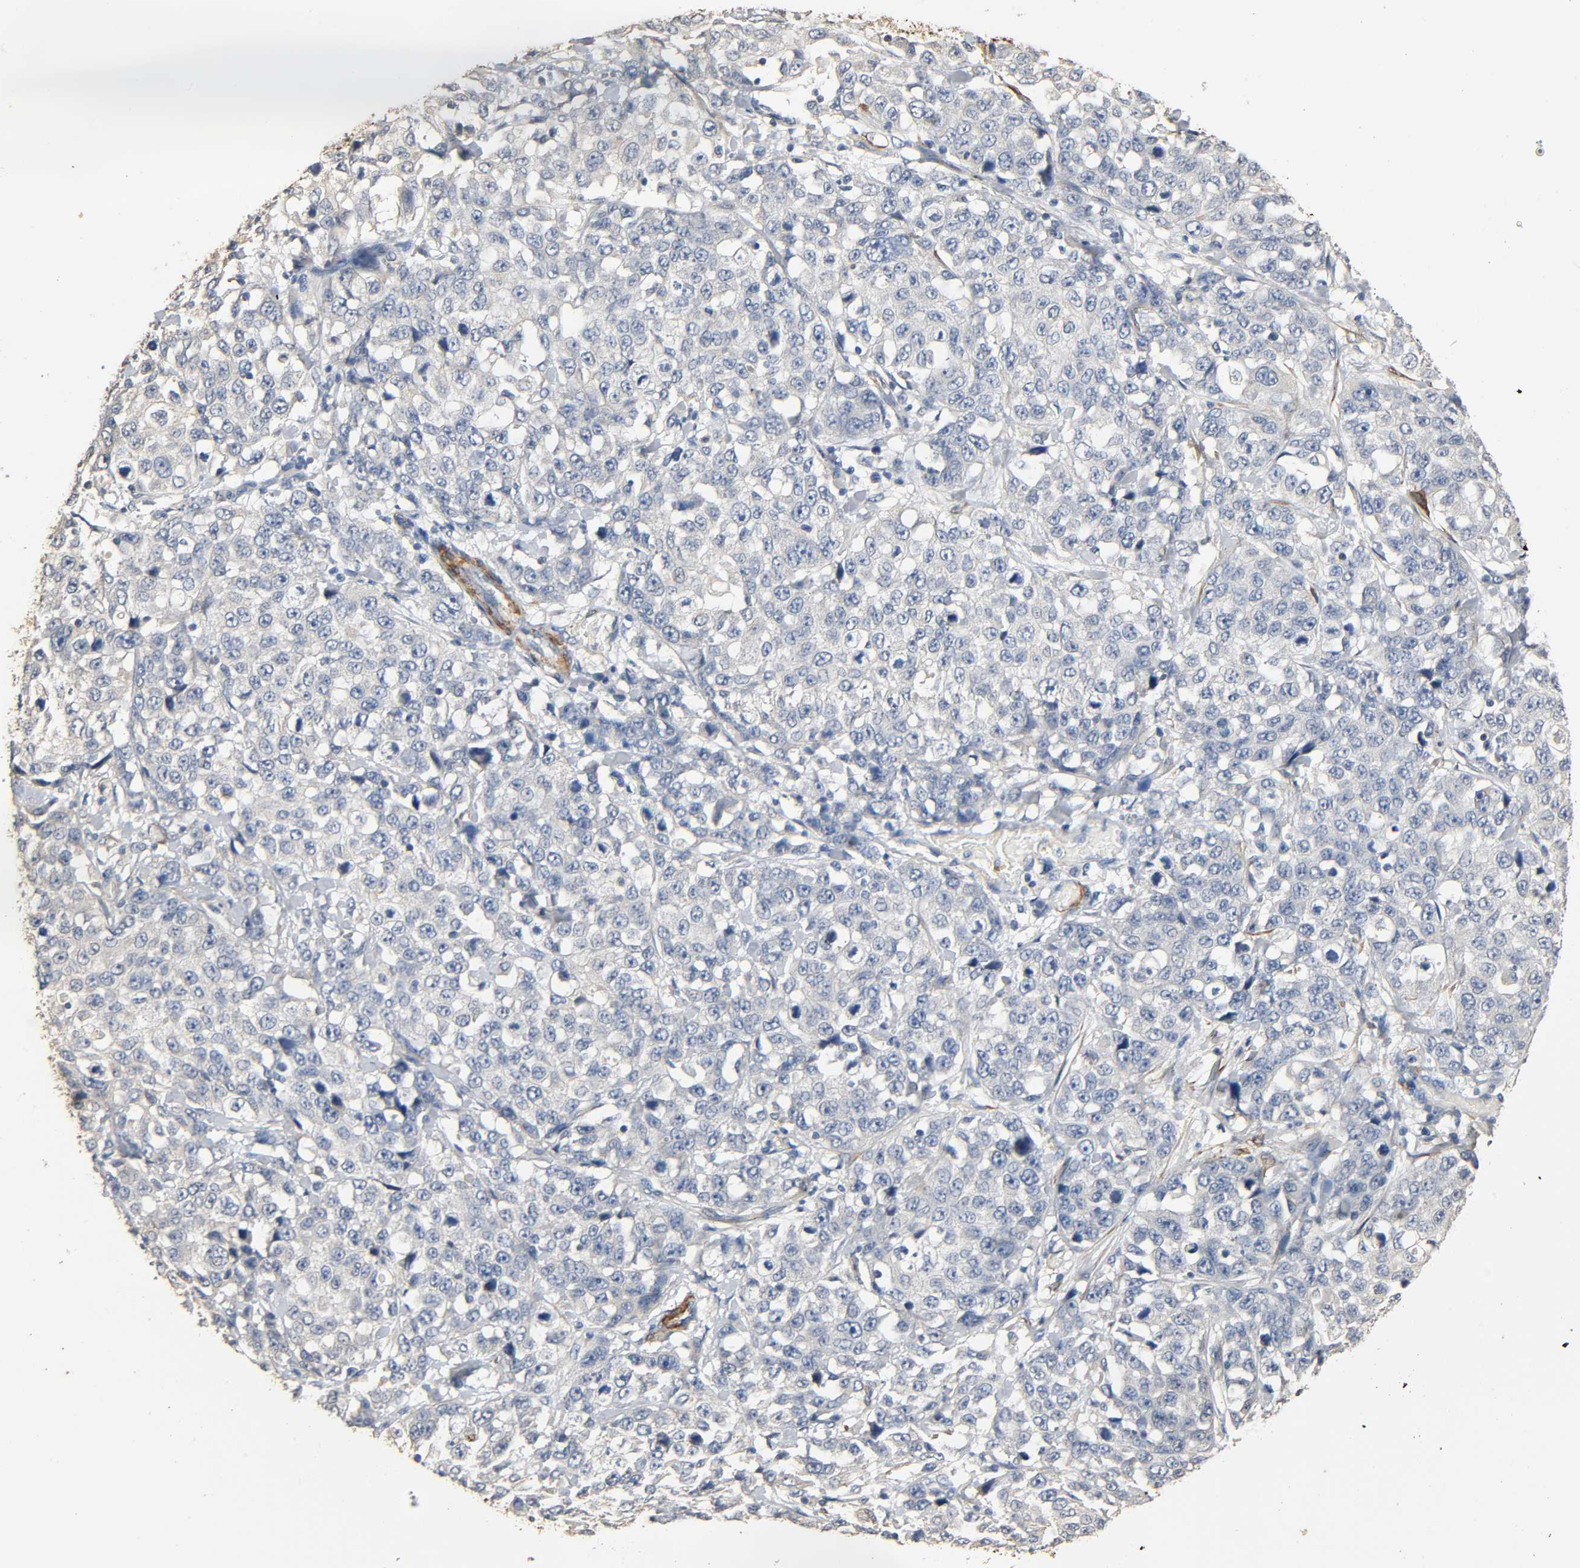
{"staining": {"intensity": "negative", "quantity": "none", "location": "none"}, "tissue": "stomach cancer", "cell_type": "Tumor cells", "image_type": "cancer", "snomed": [{"axis": "morphology", "description": "Normal tissue, NOS"}, {"axis": "morphology", "description": "Adenocarcinoma, NOS"}, {"axis": "topography", "description": "Stomach"}], "caption": "A high-resolution photomicrograph shows immunohistochemistry staining of stomach cancer (adenocarcinoma), which reveals no significant expression in tumor cells.", "gene": "GSTA3", "patient": {"sex": "male", "age": 48}}